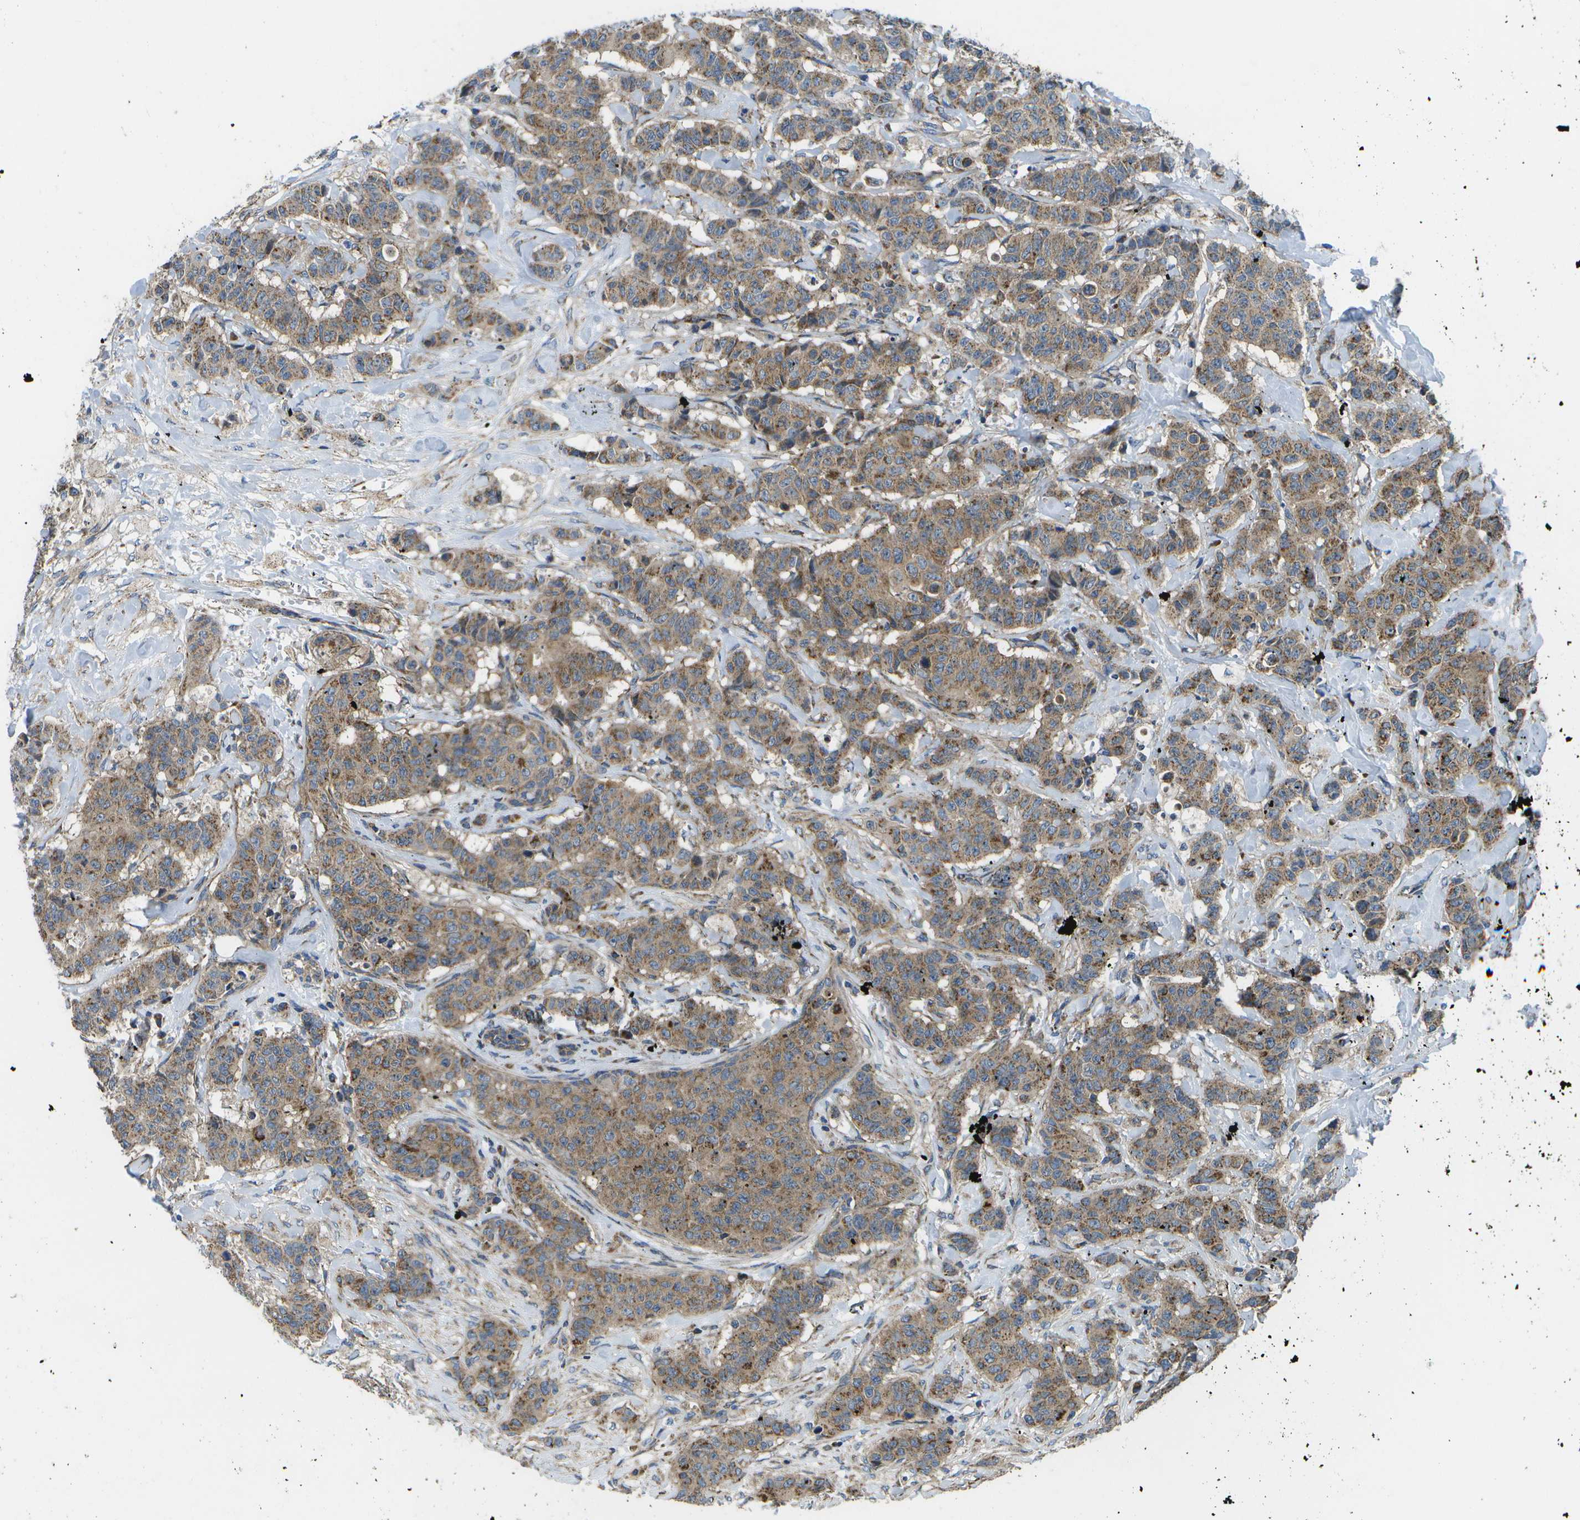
{"staining": {"intensity": "weak", "quantity": ">75%", "location": "cytoplasmic/membranous"}, "tissue": "breast cancer", "cell_type": "Tumor cells", "image_type": "cancer", "snomed": [{"axis": "morphology", "description": "Normal tissue, NOS"}, {"axis": "morphology", "description": "Duct carcinoma"}, {"axis": "topography", "description": "Breast"}], "caption": "Immunohistochemical staining of human breast cancer (infiltrating ductal carcinoma) displays low levels of weak cytoplasmic/membranous positivity in about >75% of tumor cells.", "gene": "MVK", "patient": {"sex": "female", "age": 40}}